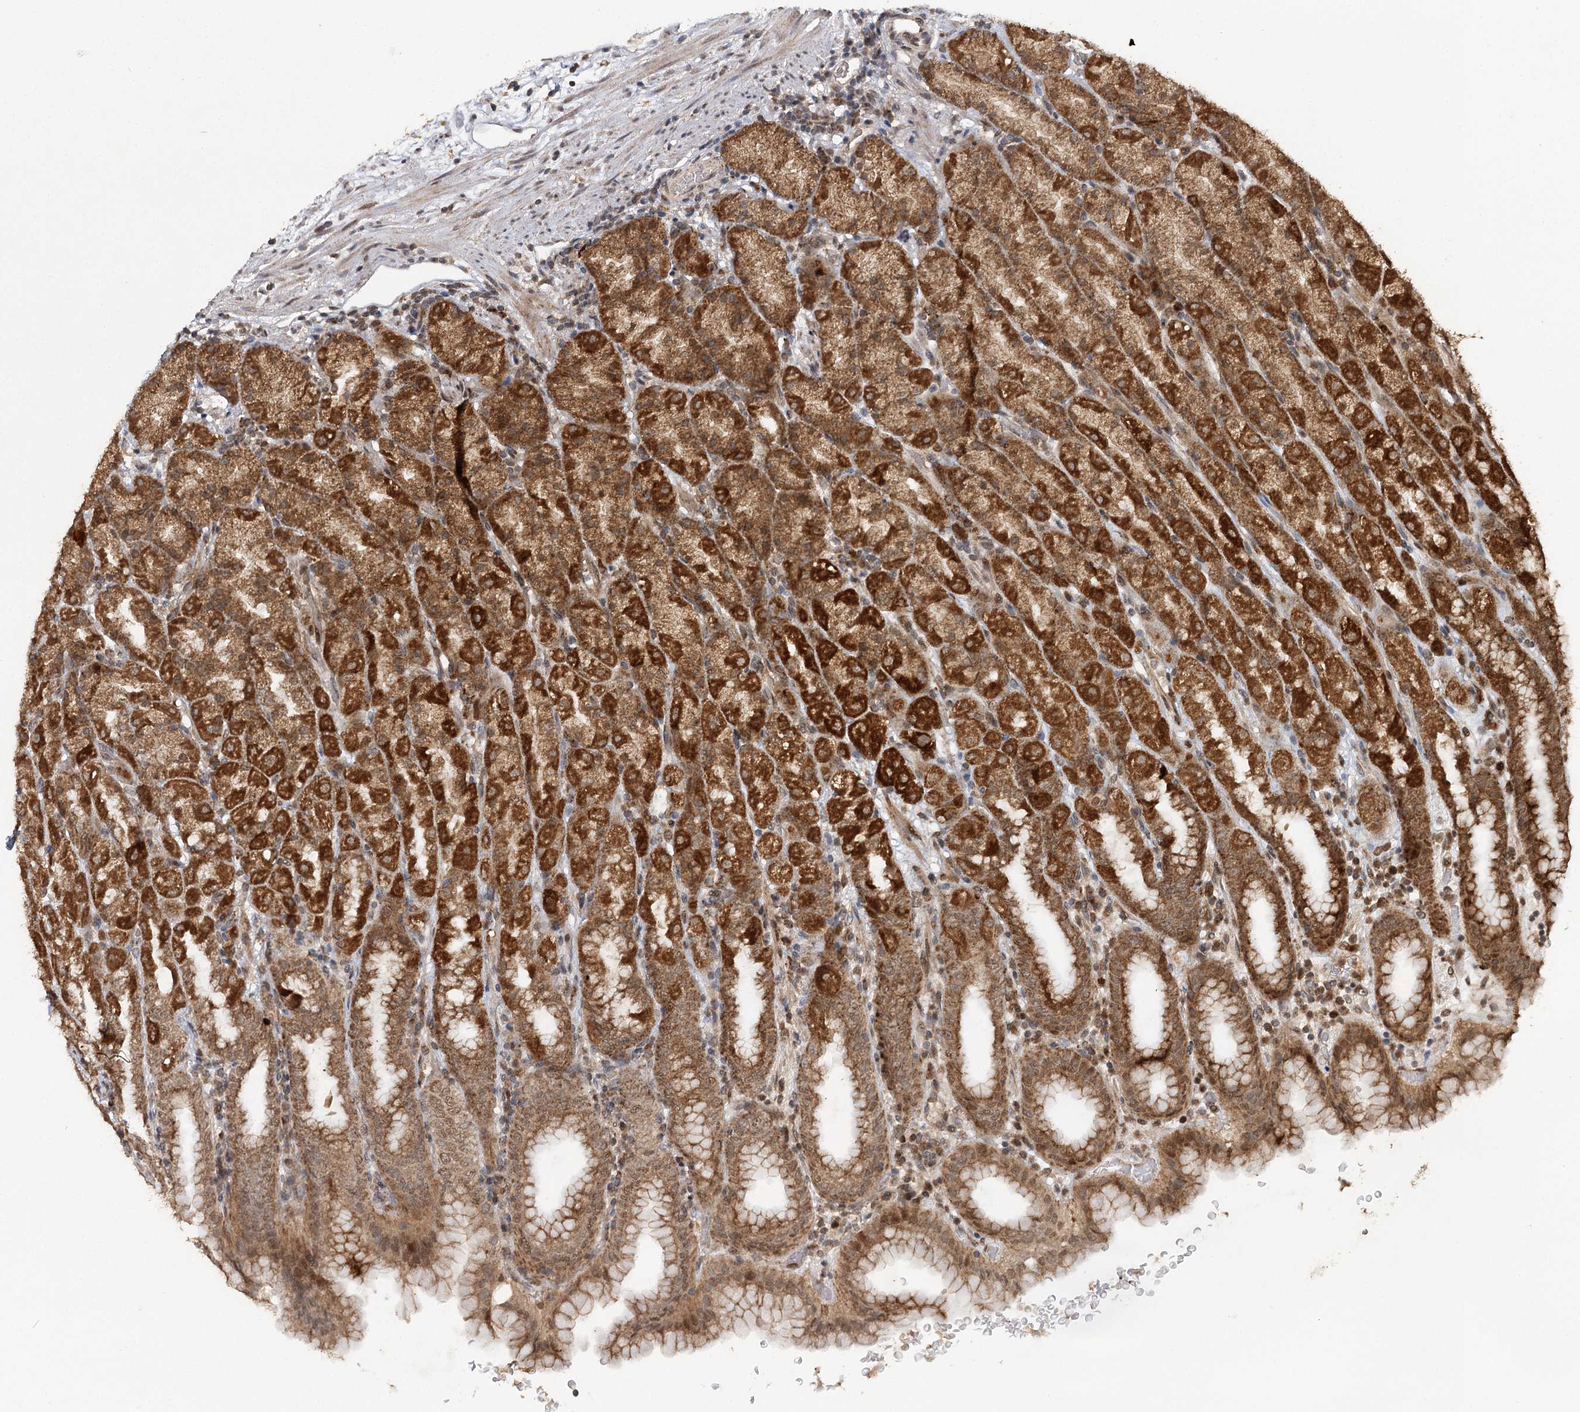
{"staining": {"intensity": "strong", "quantity": ">75%", "location": "cytoplasmic/membranous"}, "tissue": "stomach", "cell_type": "Glandular cells", "image_type": "normal", "snomed": [{"axis": "morphology", "description": "Normal tissue, NOS"}, {"axis": "topography", "description": "Stomach, upper"}], "caption": "An immunohistochemistry histopathology image of unremarkable tissue is shown. Protein staining in brown highlights strong cytoplasmic/membranous positivity in stomach within glandular cells.", "gene": "ZNRF3", "patient": {"sex": "male", "age": 68}}